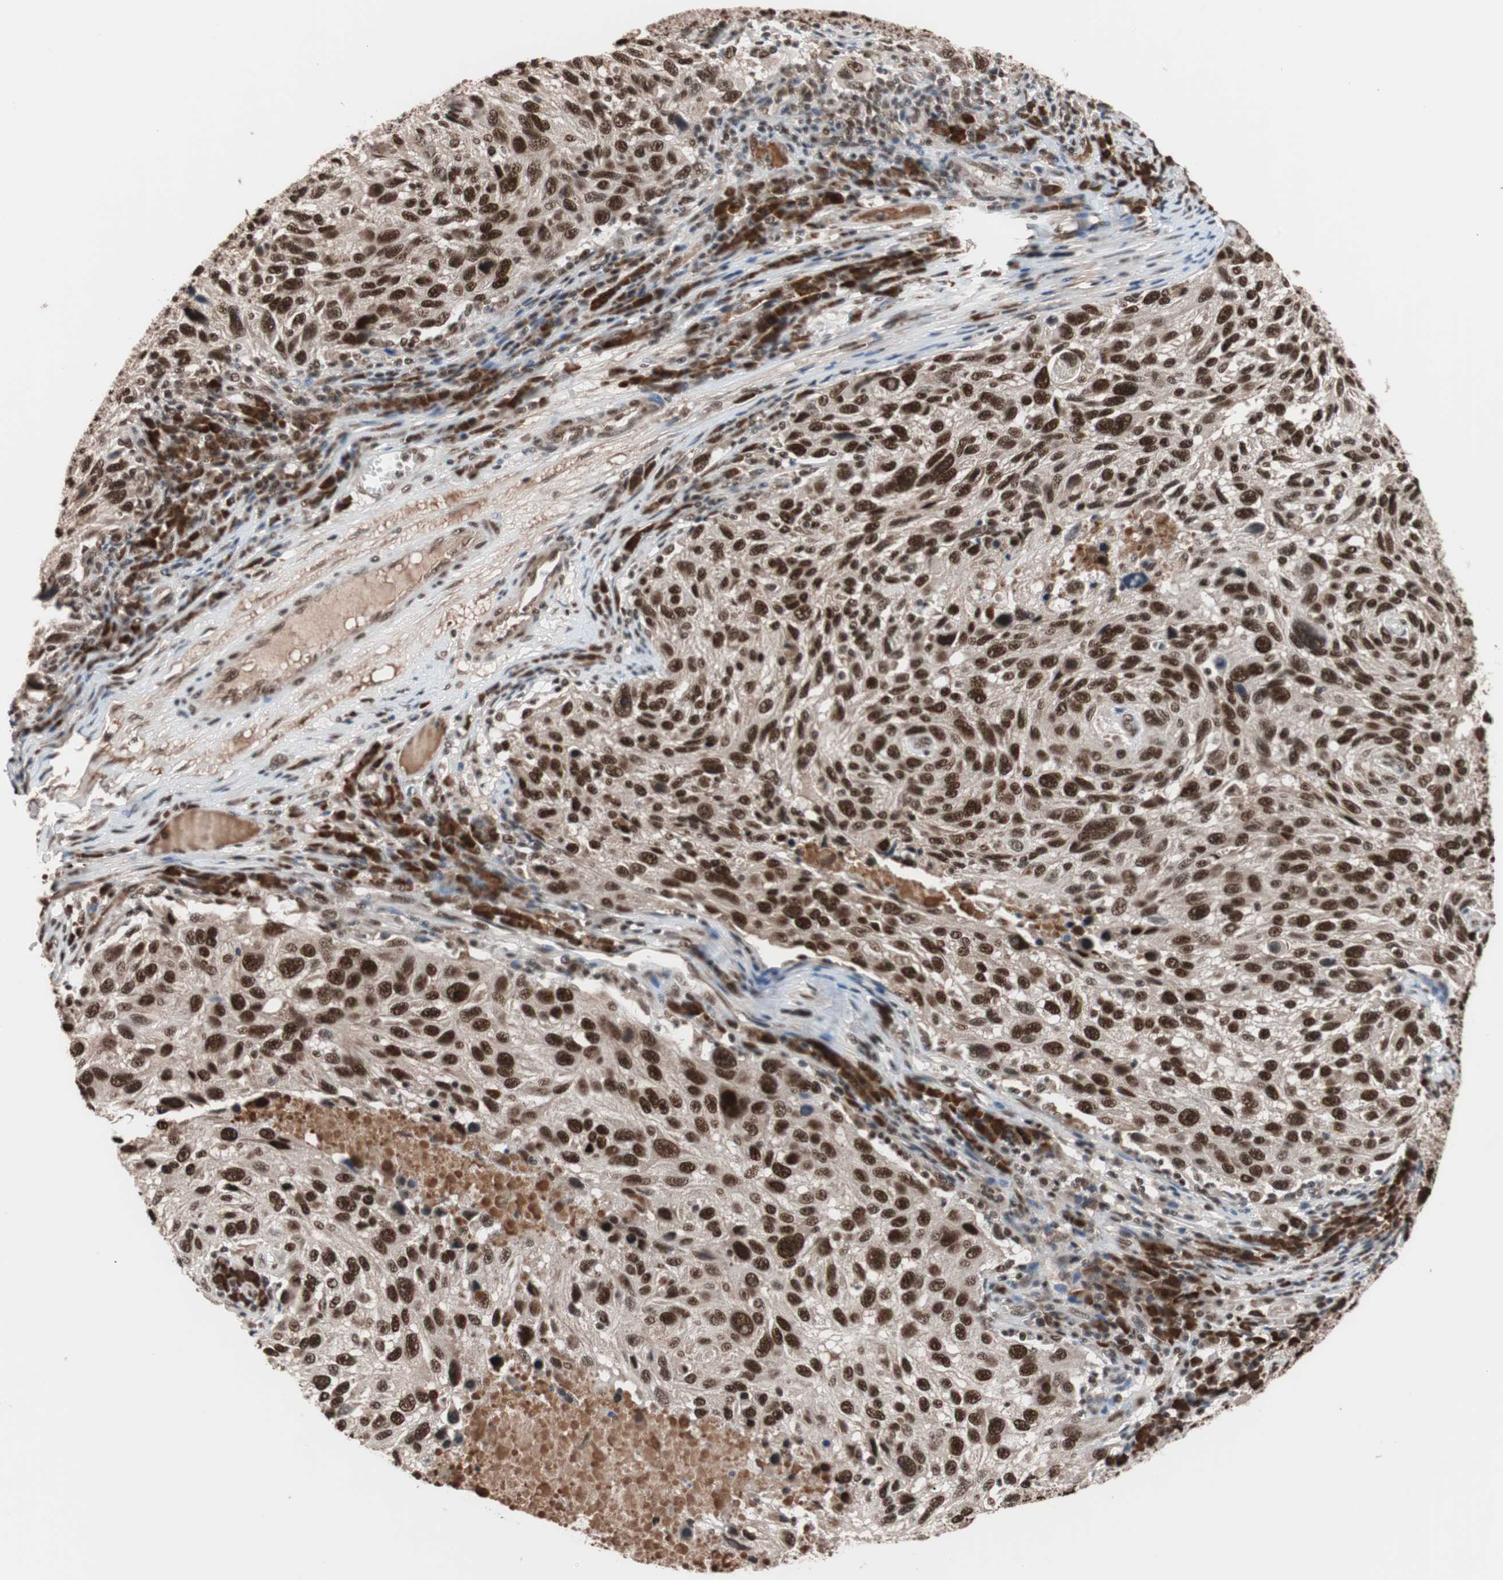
{"staining": {"intensity": "strong", "quantity": ">75%", "location": "nuclear"}, "tissue": "melanoma", "cell_type": "Tumor cells", "image_type": "cancer", "snomed": [{"axis": "morphology", "description": "Malignant melanoma, NOS"}, {"axis": "topography", "description": "Skin"}], "caption": "Protein expression analysis of human malignant melanoma reveals strong nuclear expression in approximately >75% of tumor cells.", "gene": "CHAMP1", "patient": {"sex": "male", "age": 53}}